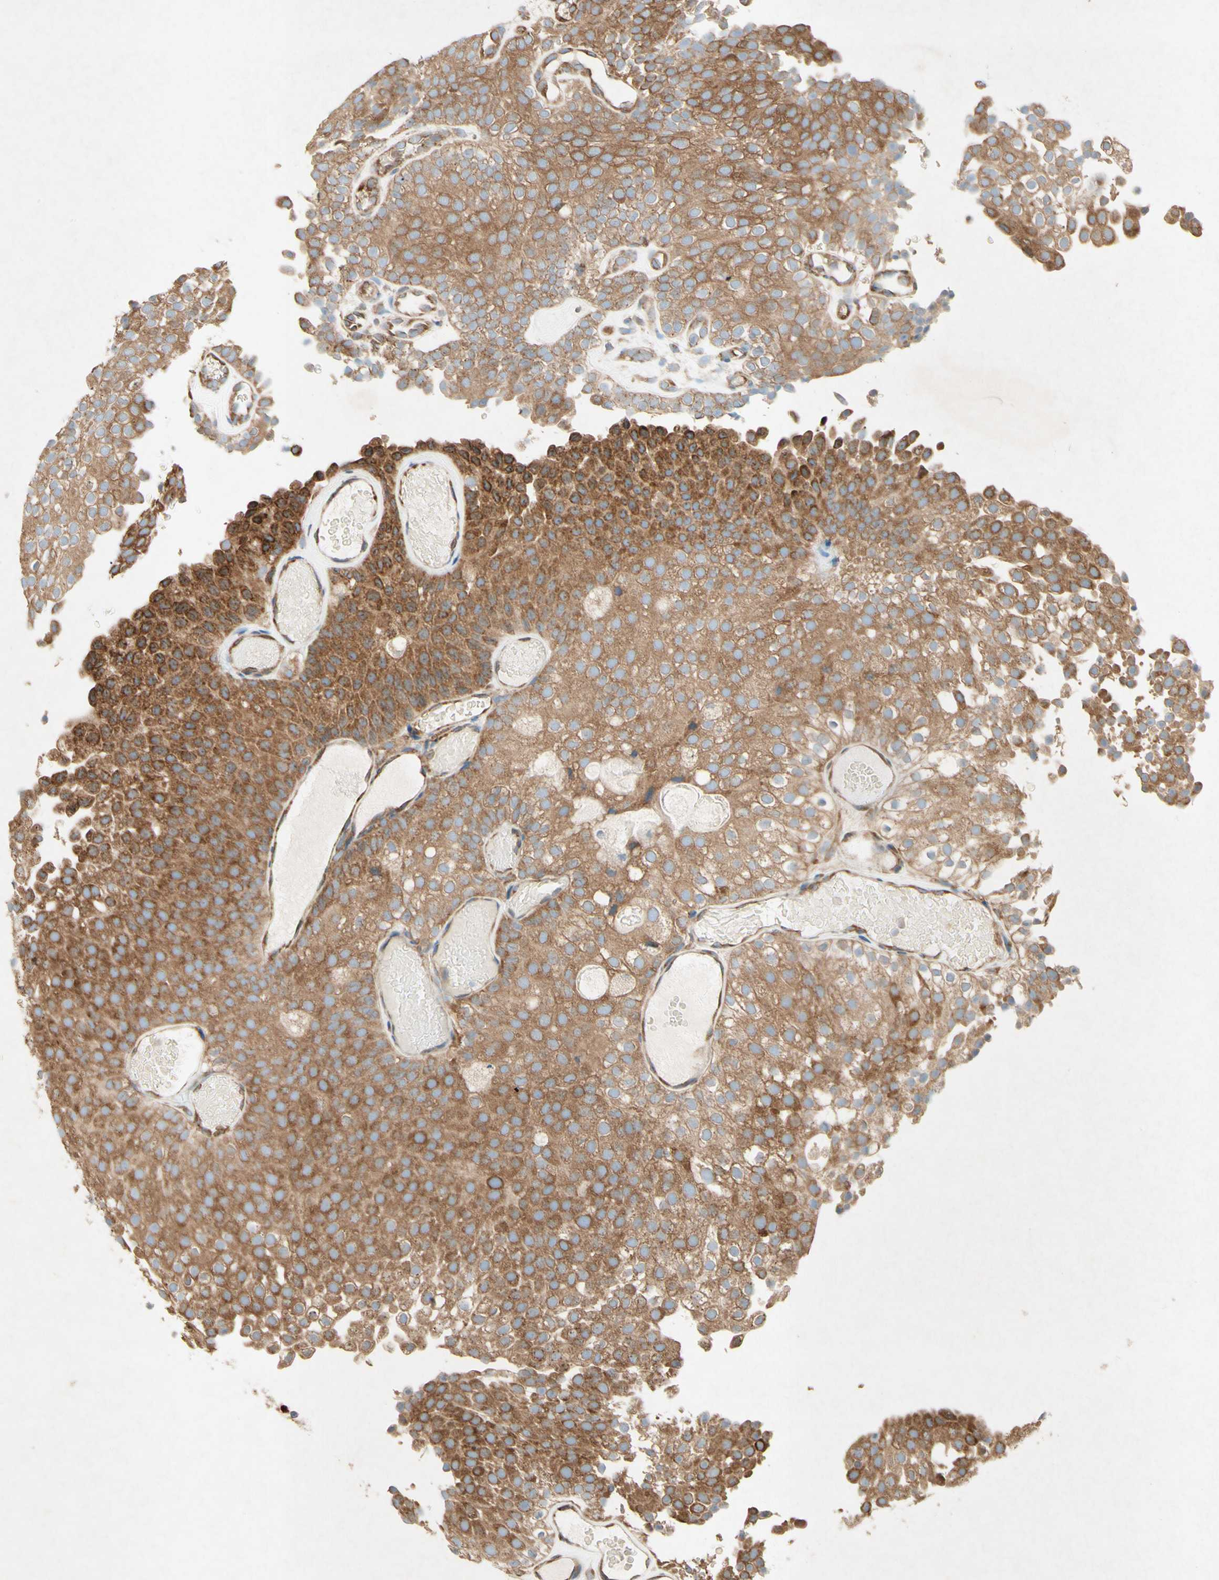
{"staining": {"intensity": "moderate", "quantity": ">75%", "location": "cytoplasmic/membranous"}, "tissue": "urothelial cancer", "cell_type": "Tumor cells", "image_type": "cancer", "snomed": [{"axis": "morphology", "description": "Urothelial carcinoma, Low grade"}, {"axis": "topography", "description": "Urinary bladder"}], "caption": "Protein analysis of urothelial cancer tissue displays moderate cytoplasmic/membranous positivity in about >75% of tumor cells.", "gene": "PABPC1", "patient": {"sex": "male", "age": 78}}